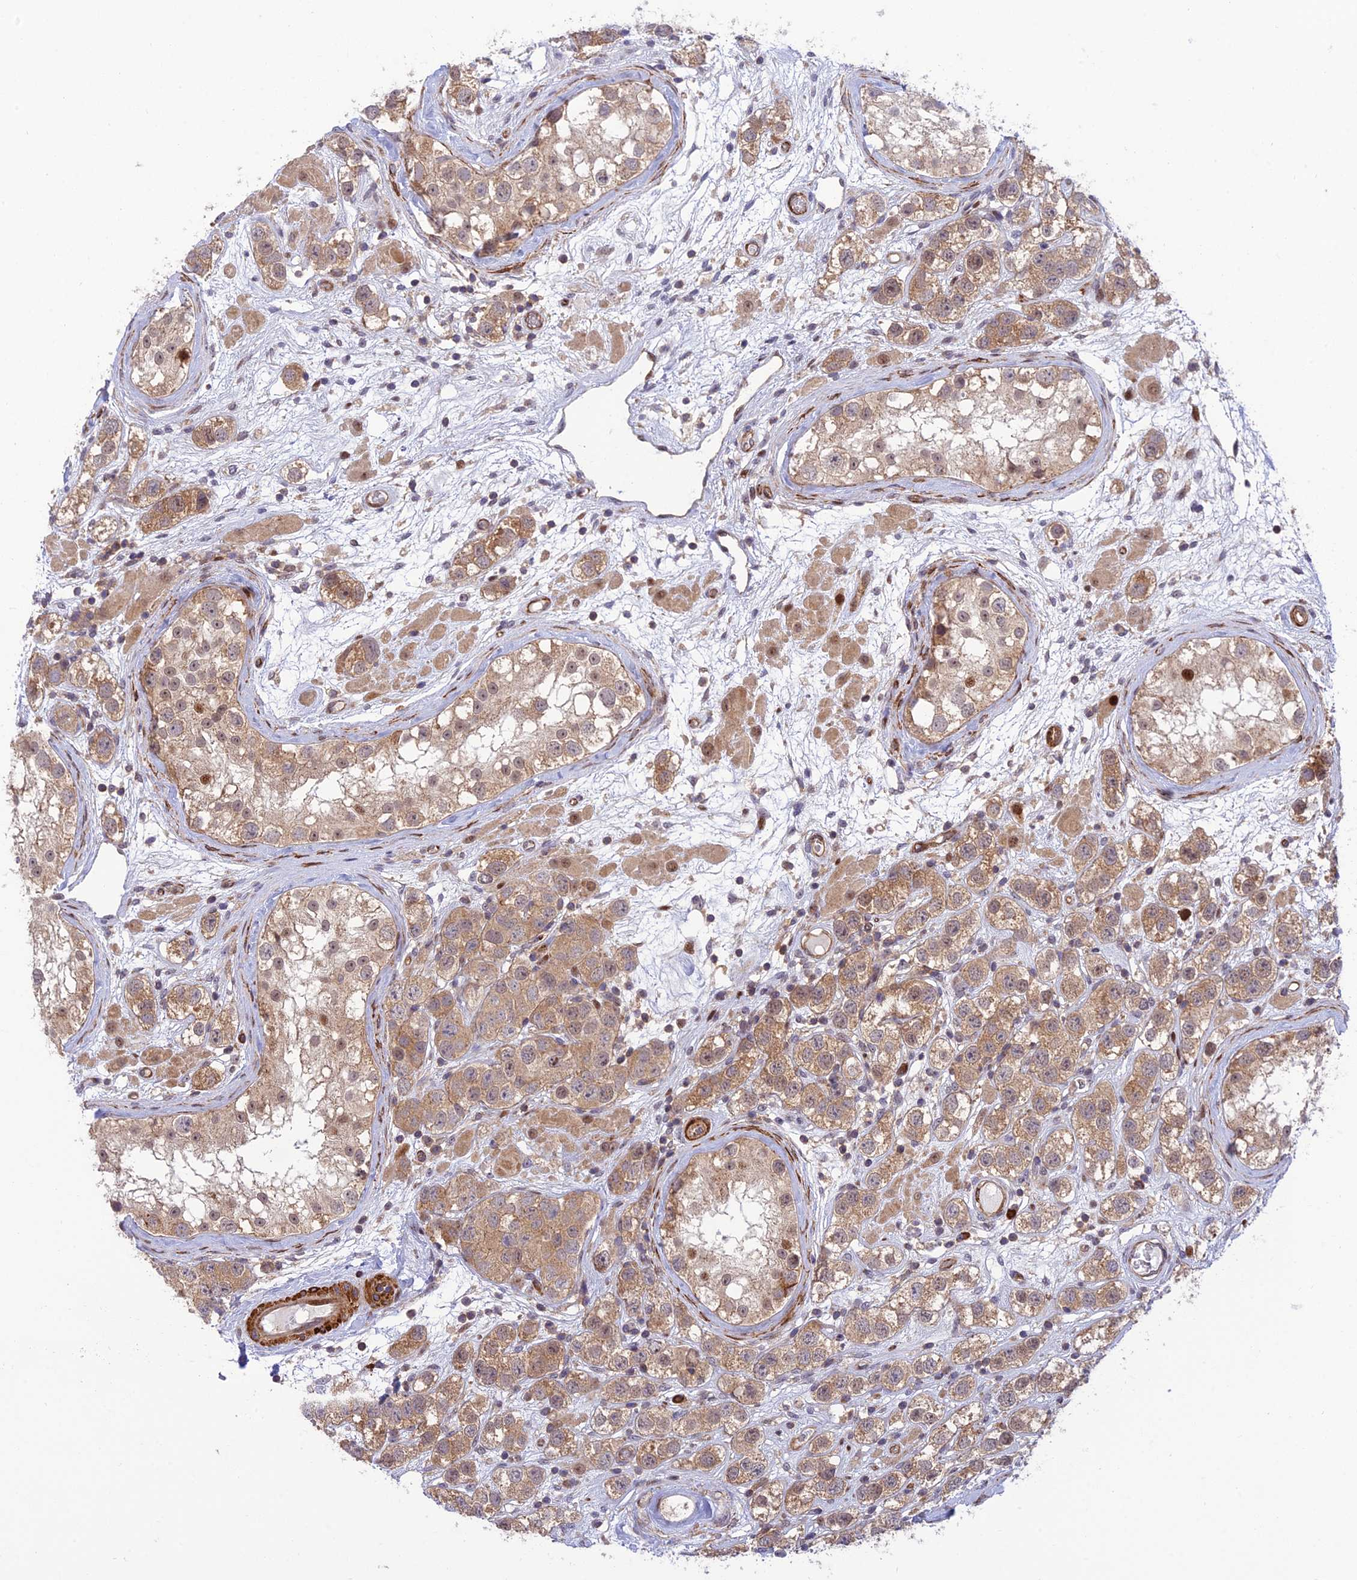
{"staining": {"intensity": "moderate", "quantity": ">75%", "location": "cytoplasmic/membranous"}, "tissue": "testis cancer", "cell_type": "Tumor cells", "image_type": "cancer", "snomed": [{"axis": "morphology", "description": "Seminoma, NOS"}, {"axis": "topography", "description": "Testis"}], "caption": "Immunohistochemical staining of human testis cancer demonstrates medium levels of moderate cytoplasmic/membranous protein positivity in about >75% of tumor cells.", "gene": "ZNF584", "patient": {"sex": "male", "age": 28}}